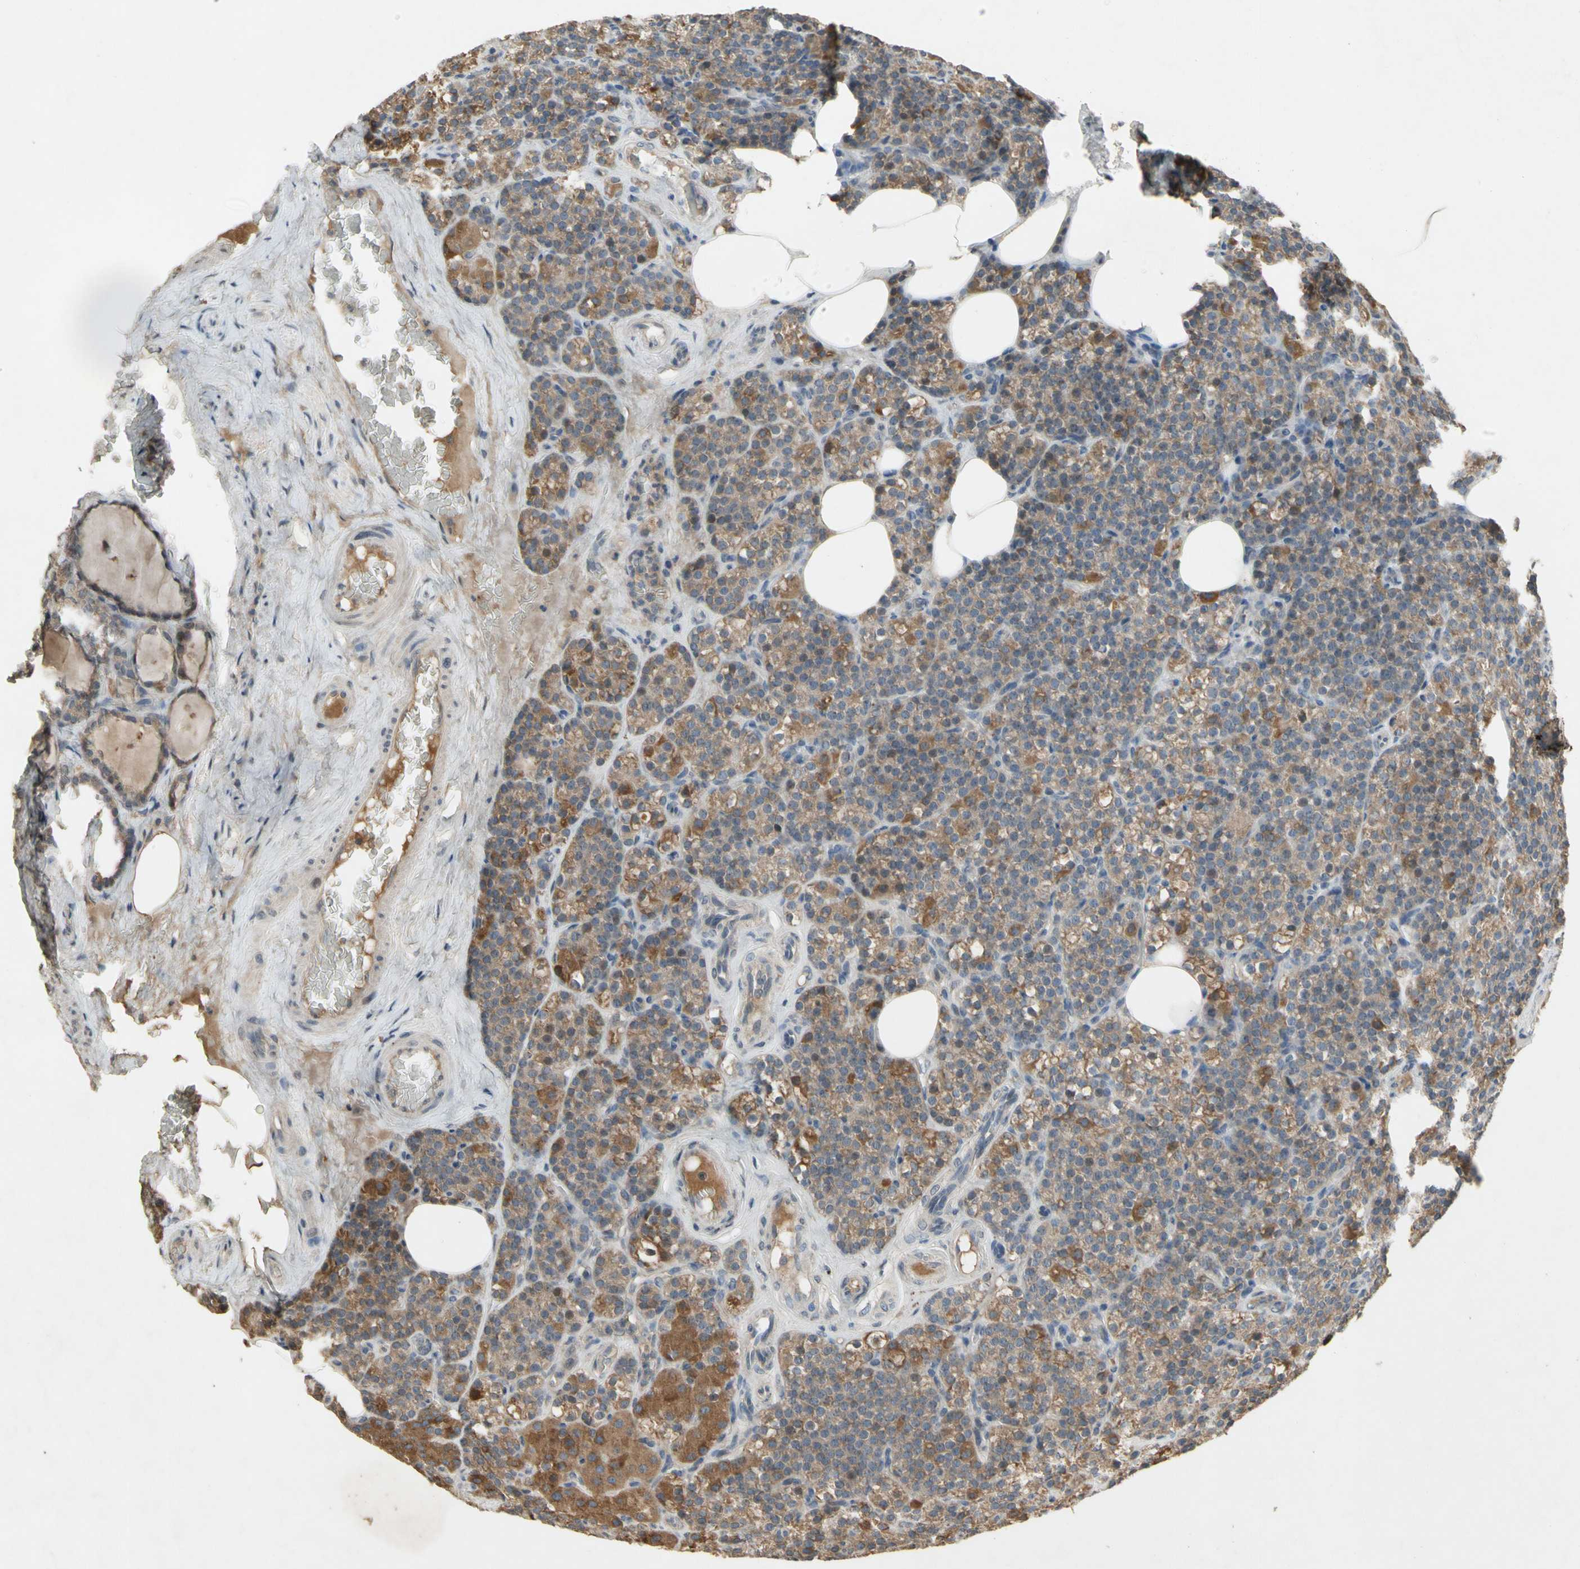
{"staining": {"intensity": "moderate", "quantity": "25%-75%", "location": "cytoplasmic/membranous"}, "tissue": "parathyroid gland", "cell_type": "Glandular cells", "image_type": "normal", "snomed": [{"axis": "morphology", "description": "Normal tissue, NOS"}, {"axis": "topography", "description": "Parathyroid gland"}], "caption": "Immunohistochemical staining of benign human parathyroid gland exhibits medium levels of moderate cytoplasmic/membranous staining in approximately 25%-75% of glandular cells. The staining was performed using DAB (3,3'-diaminobenzidine) to visualize the protein expression in brown, while the nuclei were stained in blue with hematoxylin (Magnification: 20x).", "gene": "NRG4", "patient": {"sex": "female", "age": 57}}